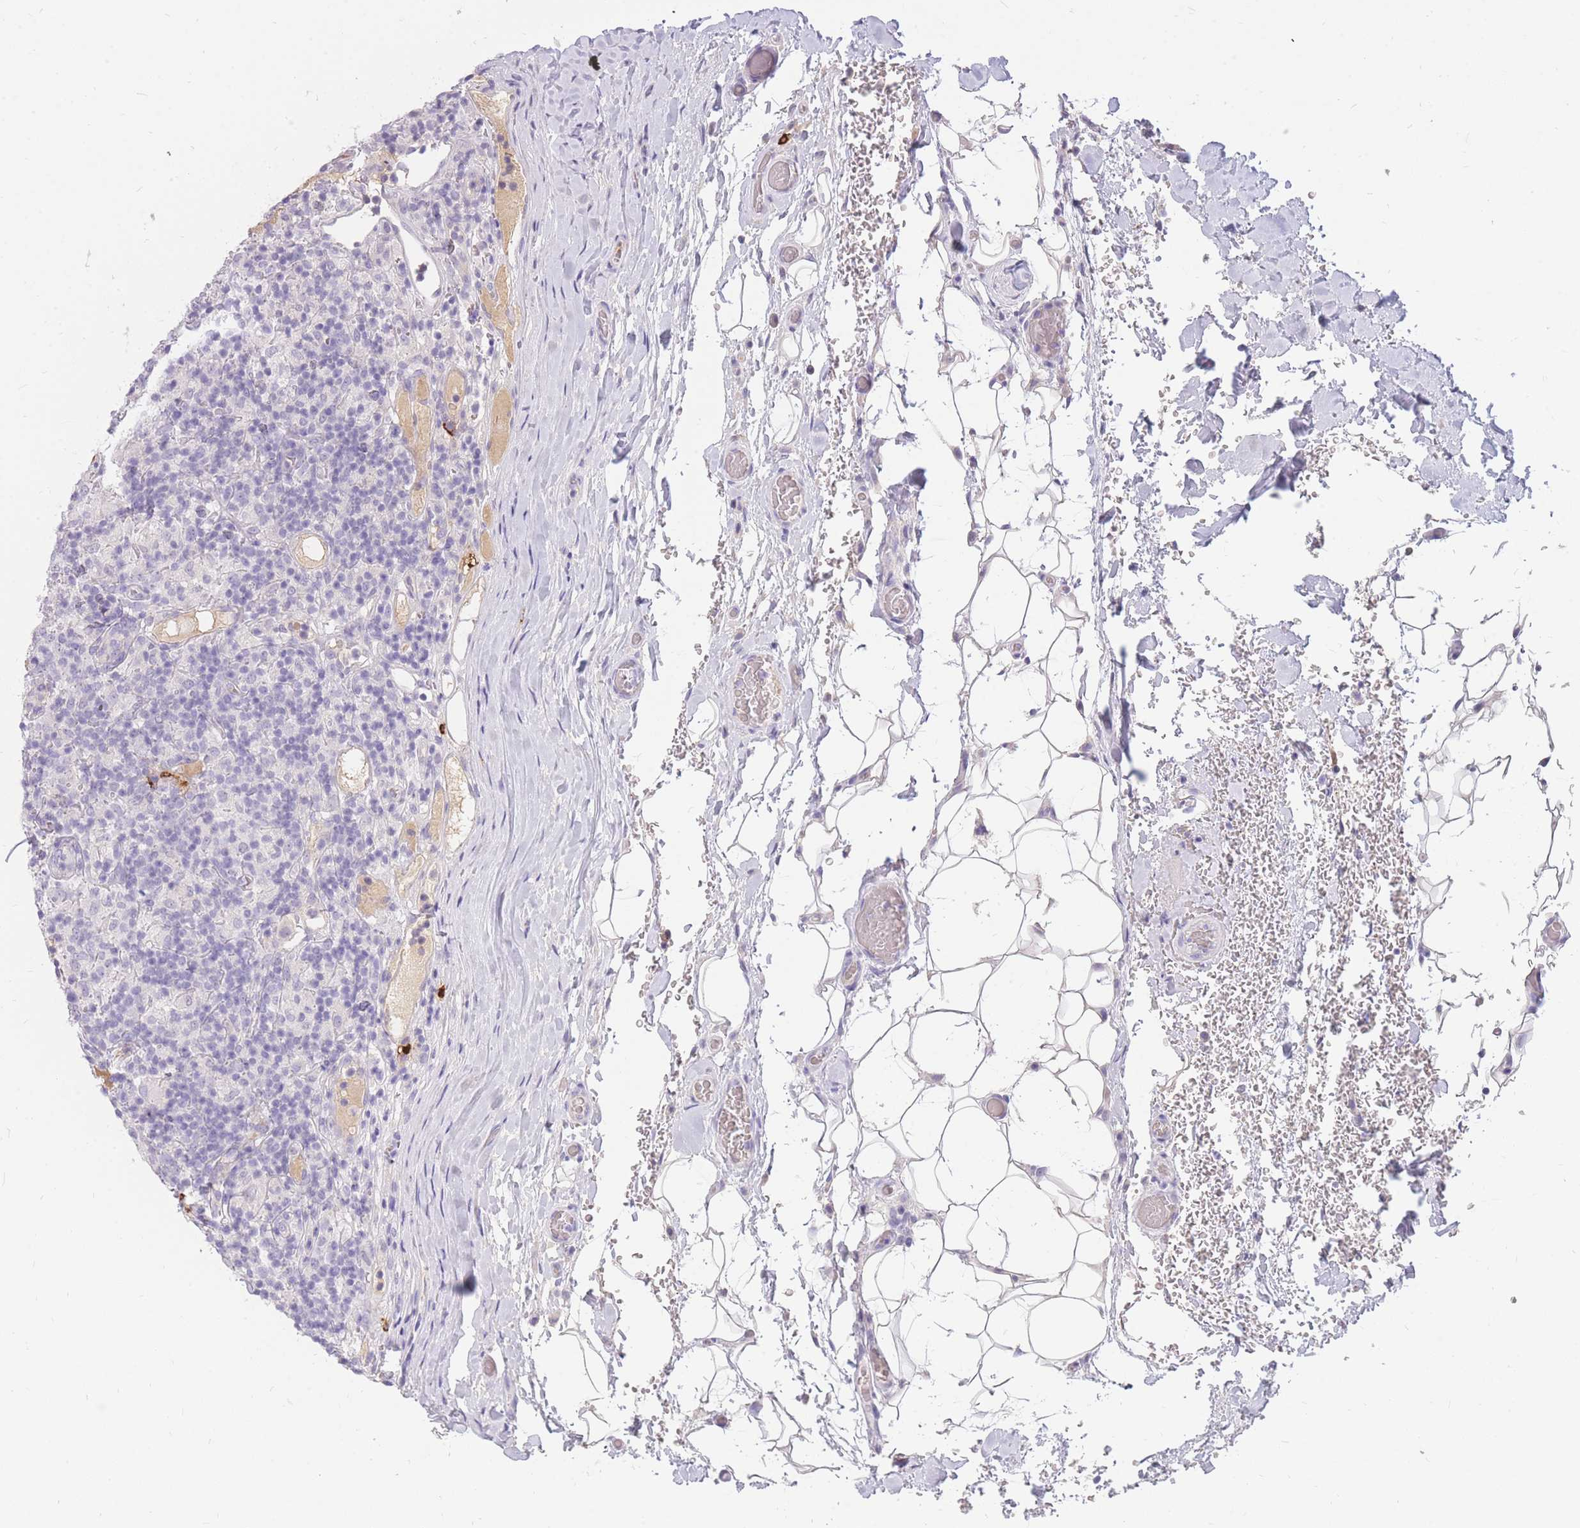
{"staining": {"intensity": "negative", "quantity": "none", "location": "none"}, "tissue": "lymphoma", "cell_type": "Tumor cells", "image_type": "cancer", "snomed": [{"axis": "morphology", "description": "Hodgkin's disease, NOS"}, {"axis": "topography", "description": "Lymph node"}], "caption": "Immunohistochemistry of human Hodgkin's disease shows no positivity in tumor cells.", "gene": "TPSD1", "patient": {"sex": "male", "age": 70}}